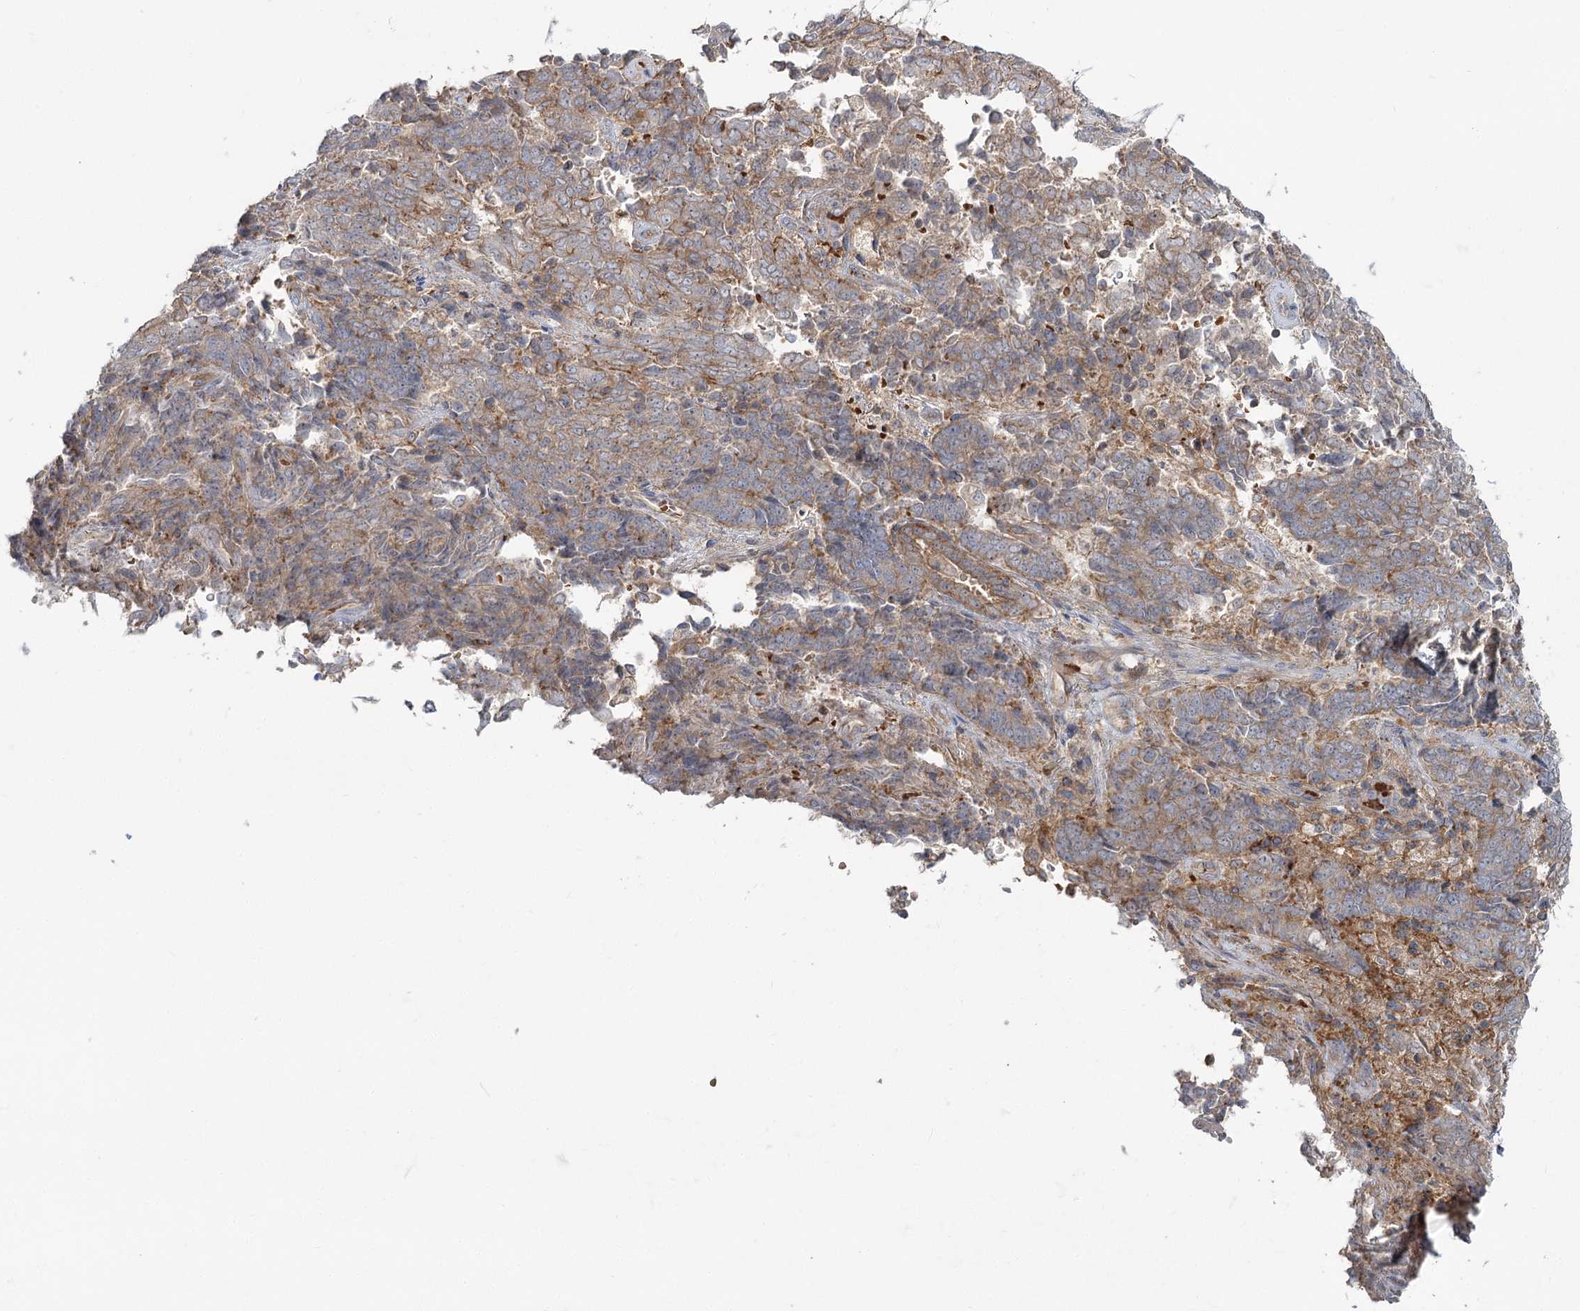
{"staining": {"intensity": "weak", "quantity": ">75%", "location": "cytoplasmic/membranous"}, "tissue": "endometrial cancer", "cell_type": "Tumor cells", "image_type": "cancer", "snomed": [{"axis": "morphology", "description": "Adenocarcinoma, NOS"}, {"axis": "topography", "description": "Endometrium"}], "caption": "High-magnification brightfield microscopy of endometrial adenocarcinoma stained with DAB (brown) and counterstained with hematoxylin (blue). tumor cells exhibit weak cytoplasmic/membranous expression is seen in about>75% of cells. The staining was performed using DAB (3,3'-diaminobenzidine), with brown indicating positive protein expression. Nuclei are stained blue with hematoxylin.", "gene": "PCBD2", "patient": {"sex": "female", "age": 80}}